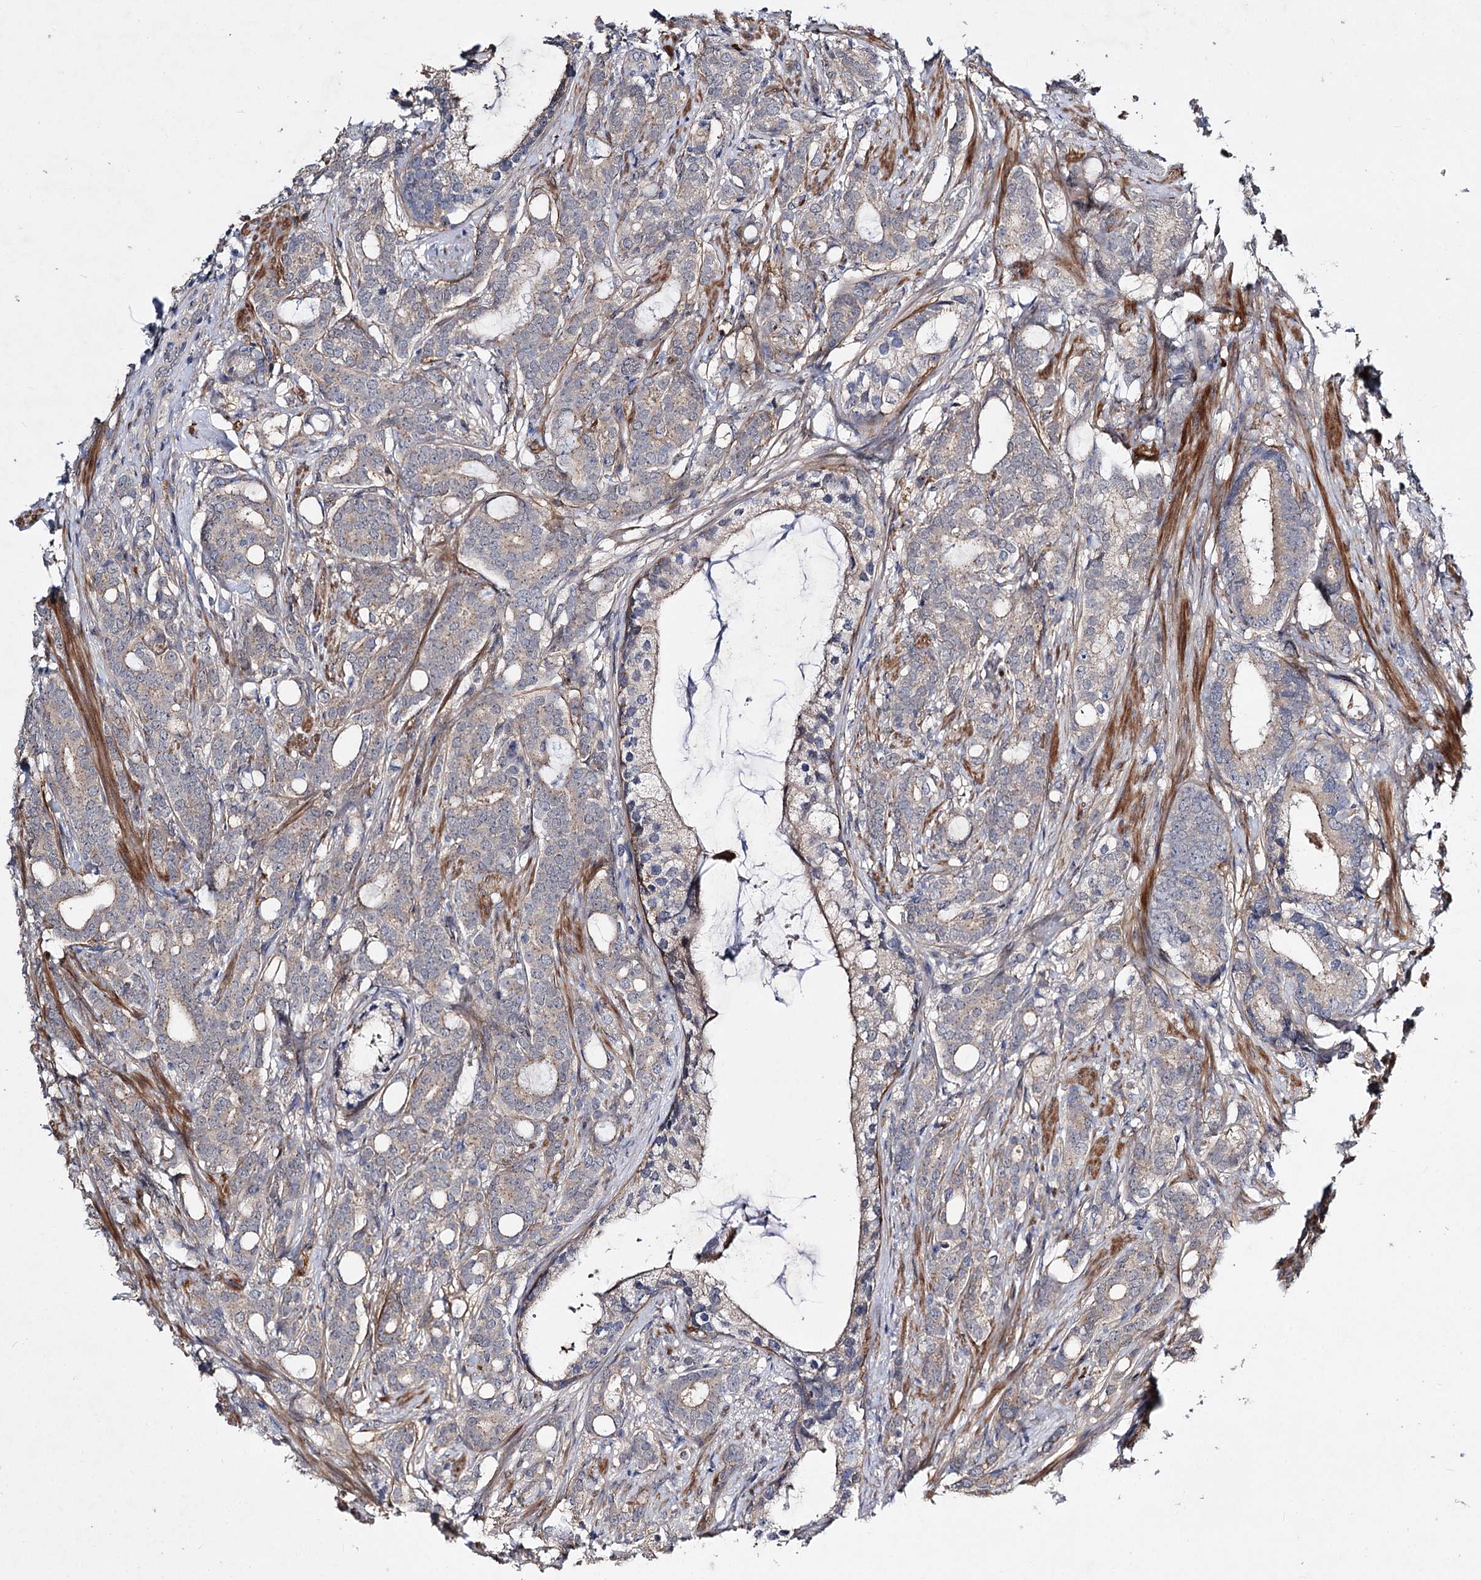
{"staining": {"intensity": "moderate", "quantity": "25%-75%", "location": "cytoplasmic/membranous"}, "tissue": "prostate cancer", "cell_type": "Tumor cells", "image_type": "cancer", "snomed": [{"axis": "morphology", "description": "Adenocarcinoma, Low grade"}, {"axis": "topography", "description": "Prostate"}], "caption": "Immunohistochemical staining of human prostate adenocarcinoma (low-grade) shows moderate cytoplasmic/membranous protein staining in about 25%-75% of tumor cells.", "gene": "MINDY3", "patient": {"sex": "male", "age": 71}}